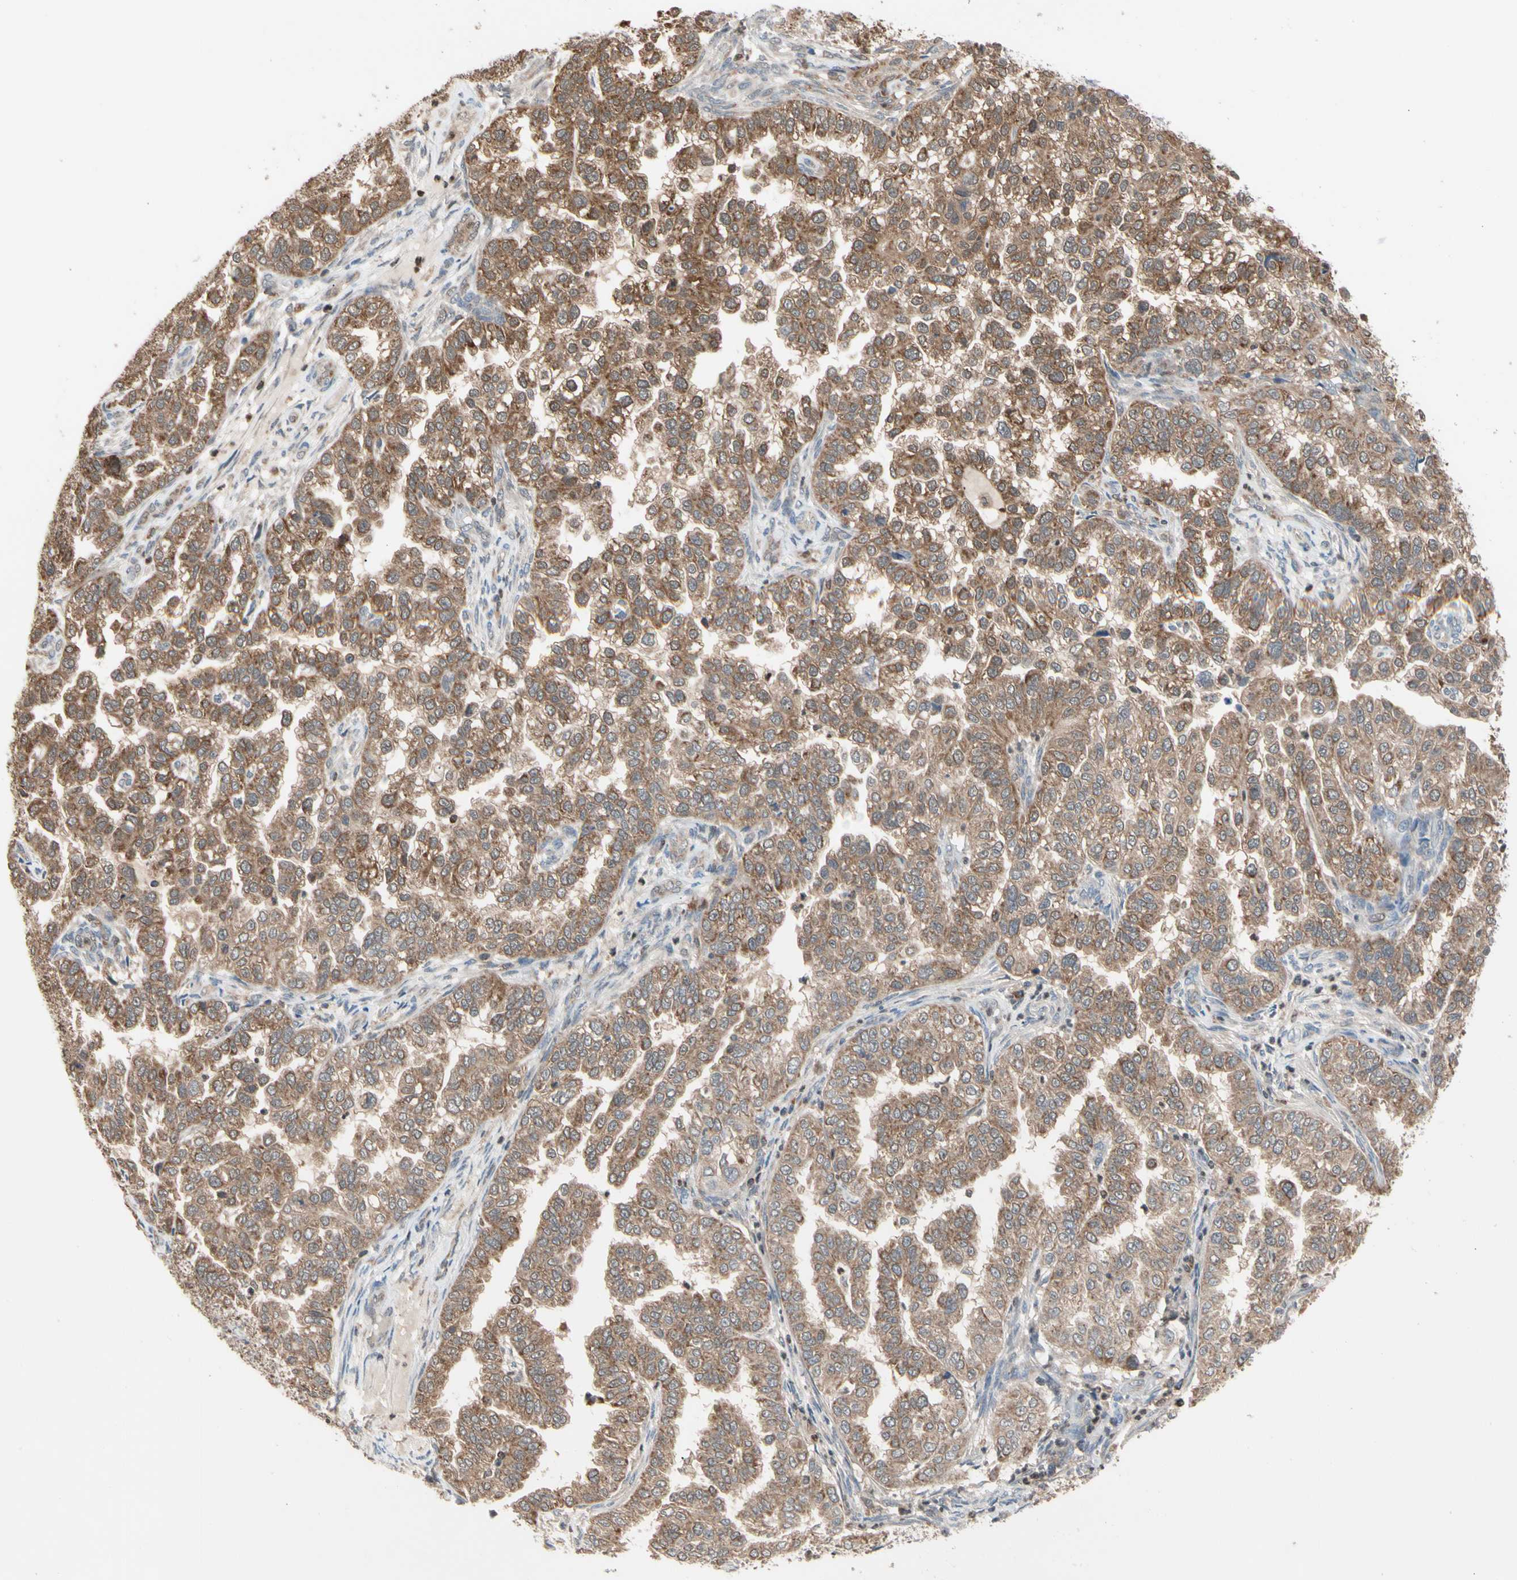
{"staining": {"intensity": "moderate", "quantity": ">75%", "location": "cytoplasmic/membranous"}, "tissue": "endometrial cancer", "cell_type": "Tumor cells", "image_type": "cancer", "snomed": [{"axis": "morphology", "description": "Adenocarcinoma, NOS"}, {"axis": "topography", "description": "Endometrium"}], "caption": "Immunohistochemical staining of endometrial cancer displays medium levels of moderate cytoplasmic/membranous expression in about >75% of tumor cells. (brown staining indicates protein expression, while blue staining denotes nuclei).", "gene": "MTHFS", "patient": {"sex": "female", "age": 85}}